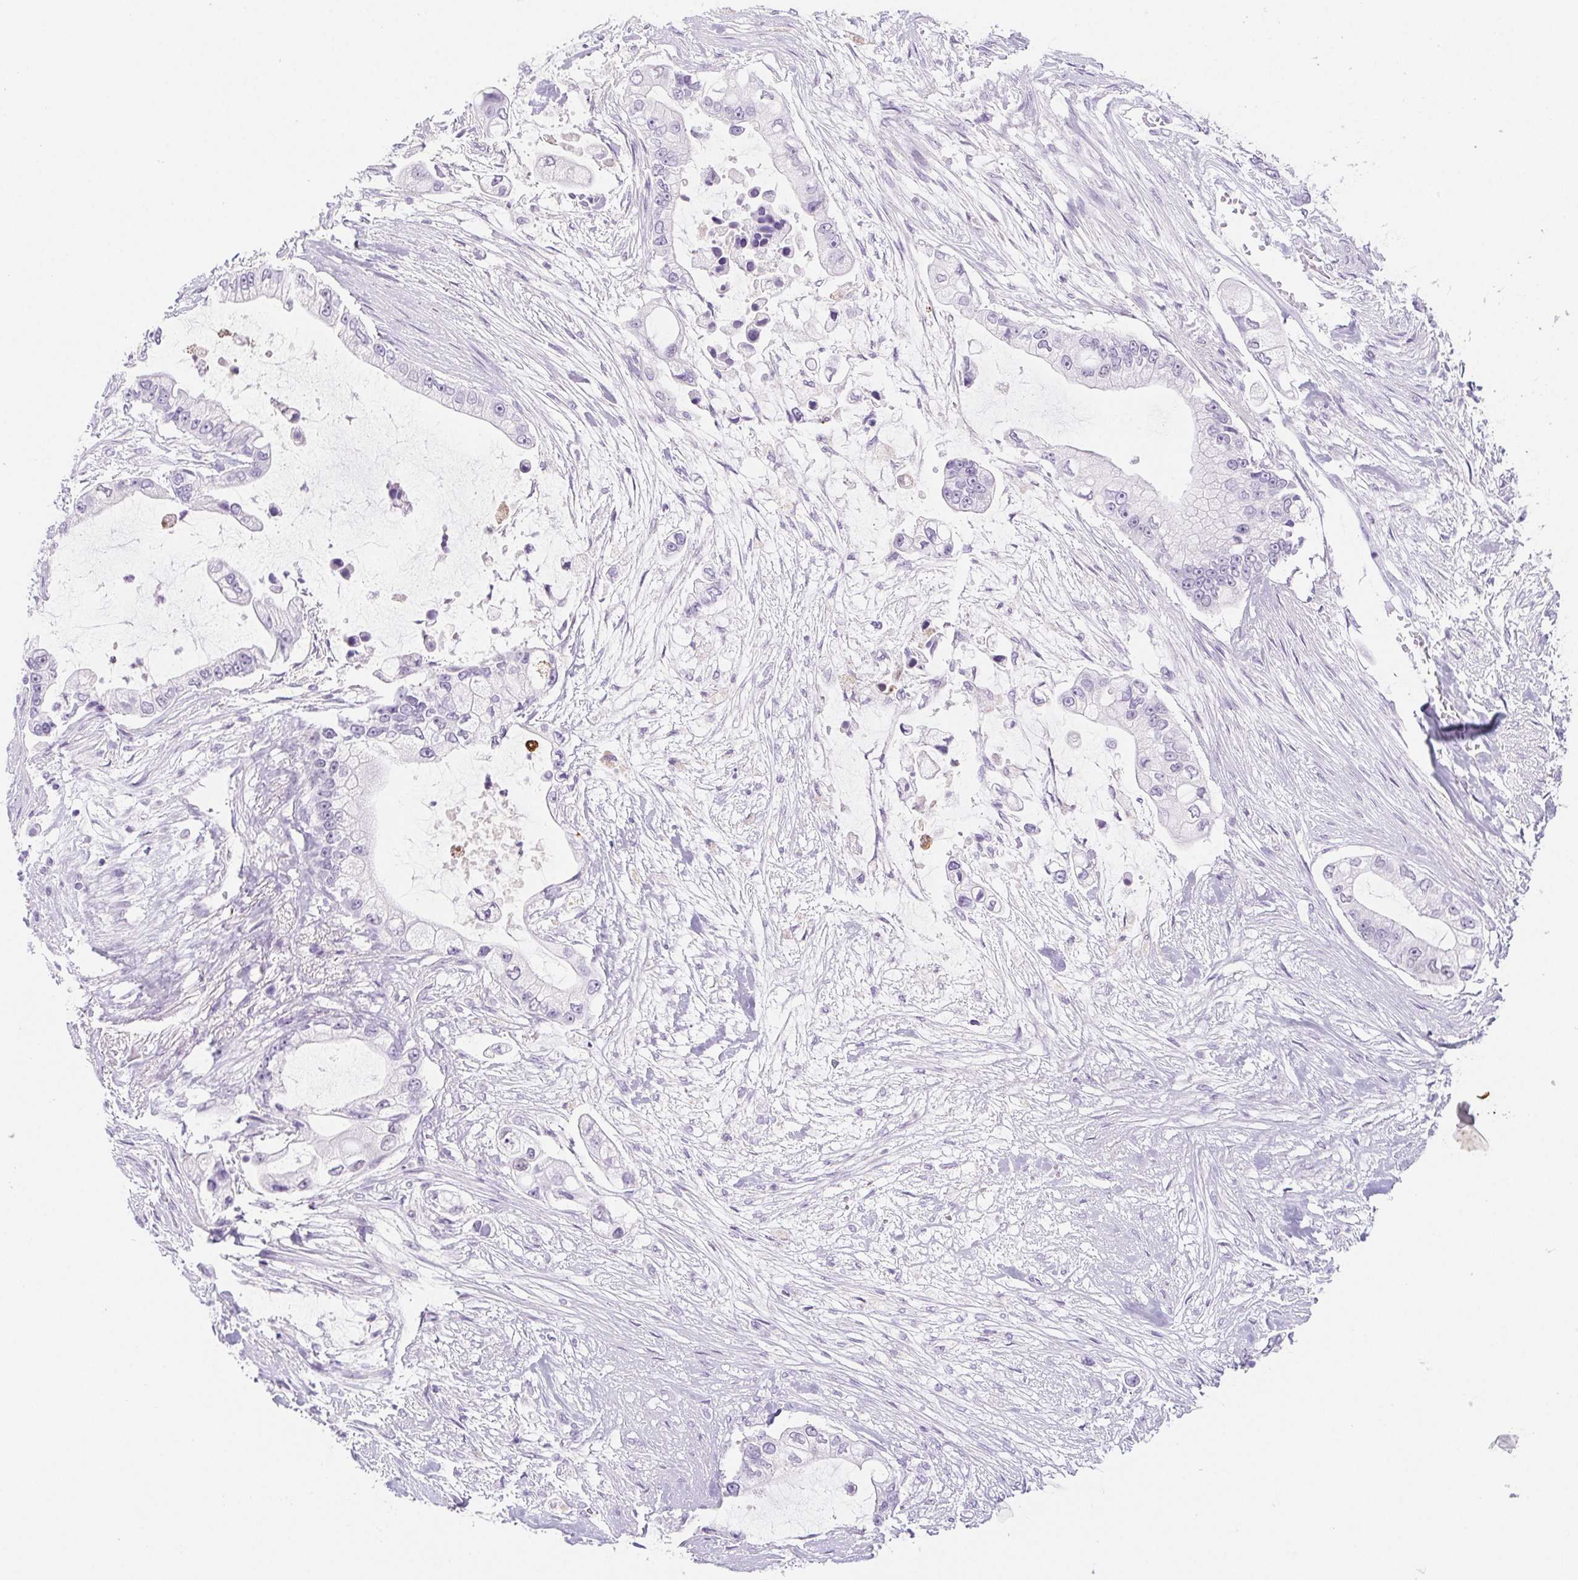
{"staining": {"intensity": "negative", "quantity": "none", "location": "none"}, "tissue": "pancreatic cancer", "cell_type": "Tumor cells", "image_type": "cancer", "snomed": [{"axis": "morphology", "description": "Adenocarcinoma, NOS"}, {"axis": "topography", "description": "Pancreas"}], "caption": "High power microscopy micrograph of an immunohistochemistry image of pancreatic cancer (adenocarcinoma), revealing no significant positivity in tumor cells.", "gene": "CYP21A2", "patient": {"sex": "female", "age": 69}}